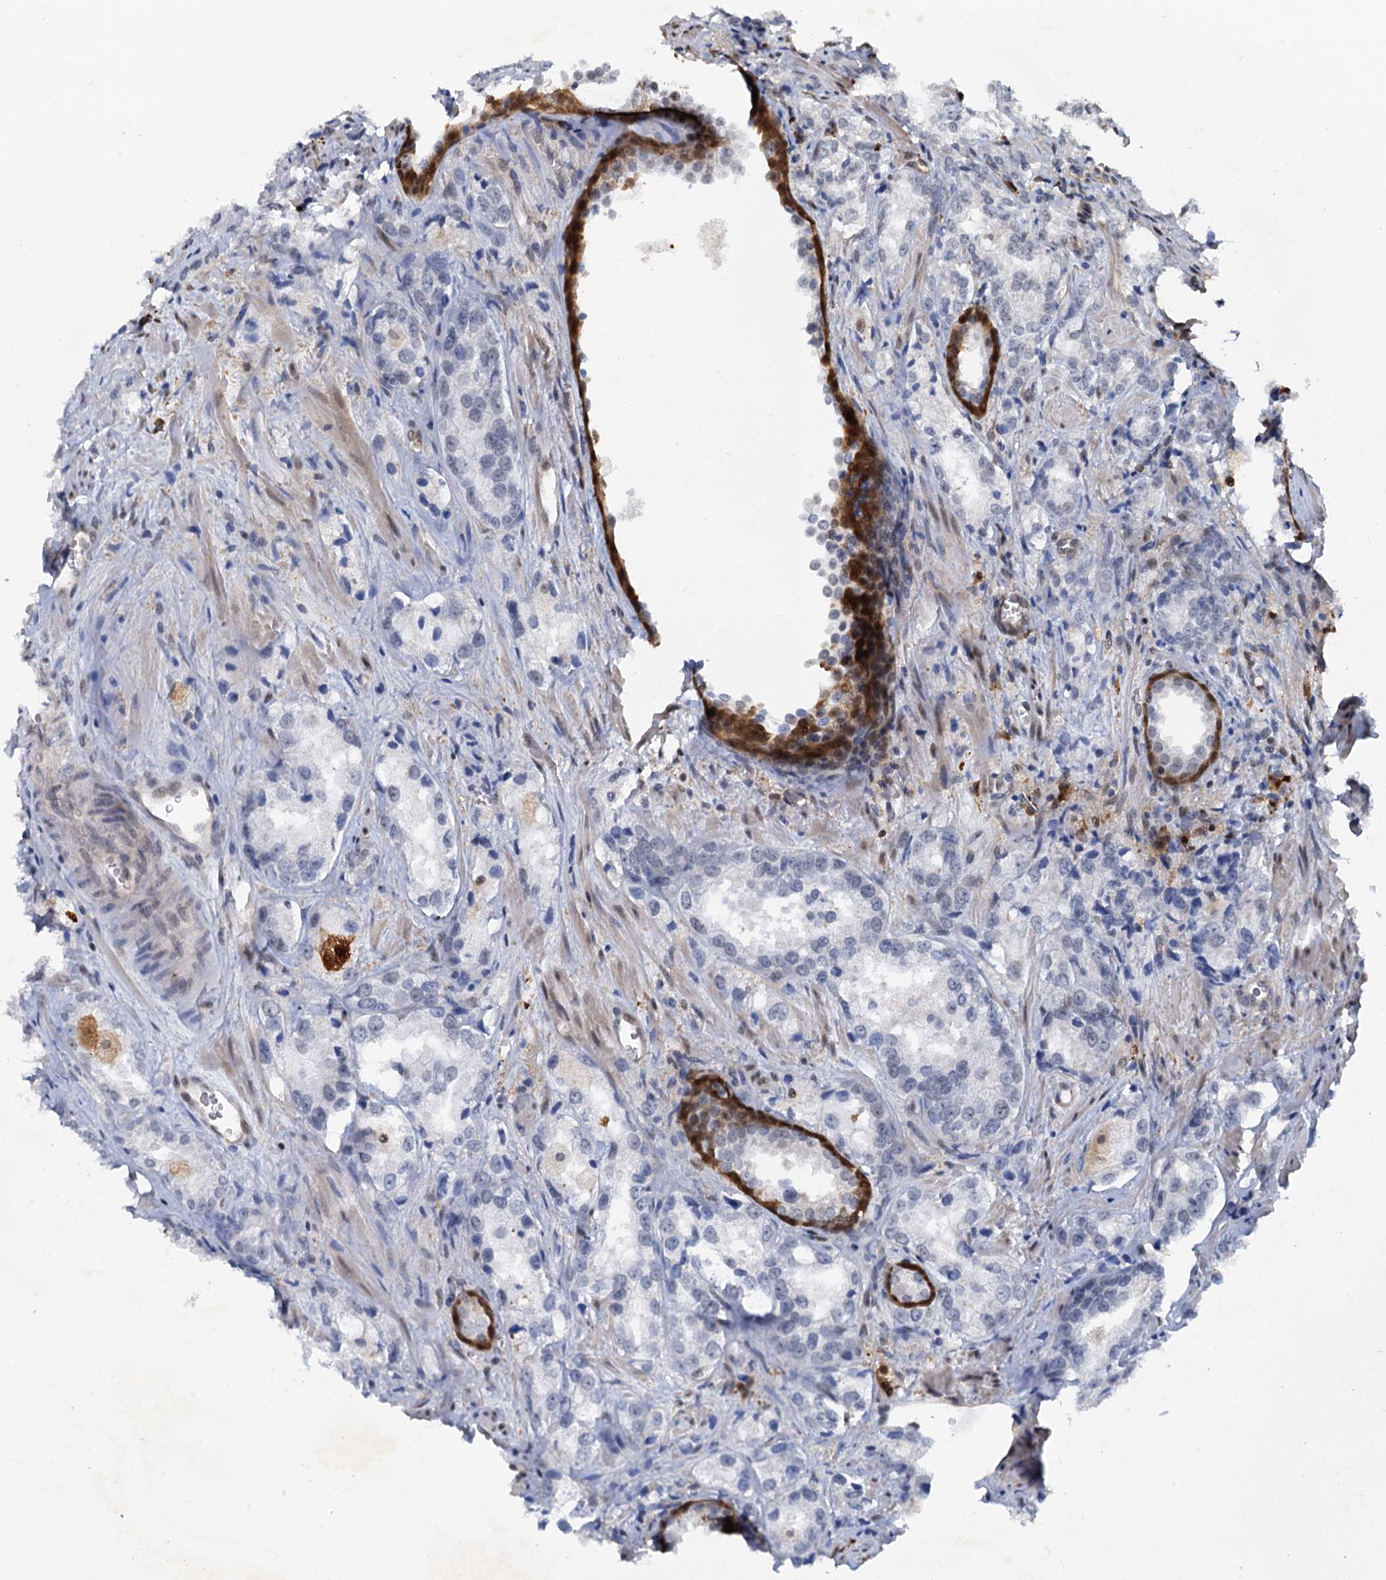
{"staining": {"intensity": "negative", "quantity": "none", "location": "none"}, "tissue": "prostate cancer", "cell_type": "Tumor cells", "image_type": "cancer", "snomed": [{"axis": "morphology", "description": "Adenocarcinoma, Low grade"}, {"axis": "topography", "description": "Prostate"}], "caption": "A histopathology image of human low-grade adenocarcinoma (prostate) is negative for staining in tumor cells.", "gene": "SPINDOC", "patient": {"sex": "male", "age": 47}}